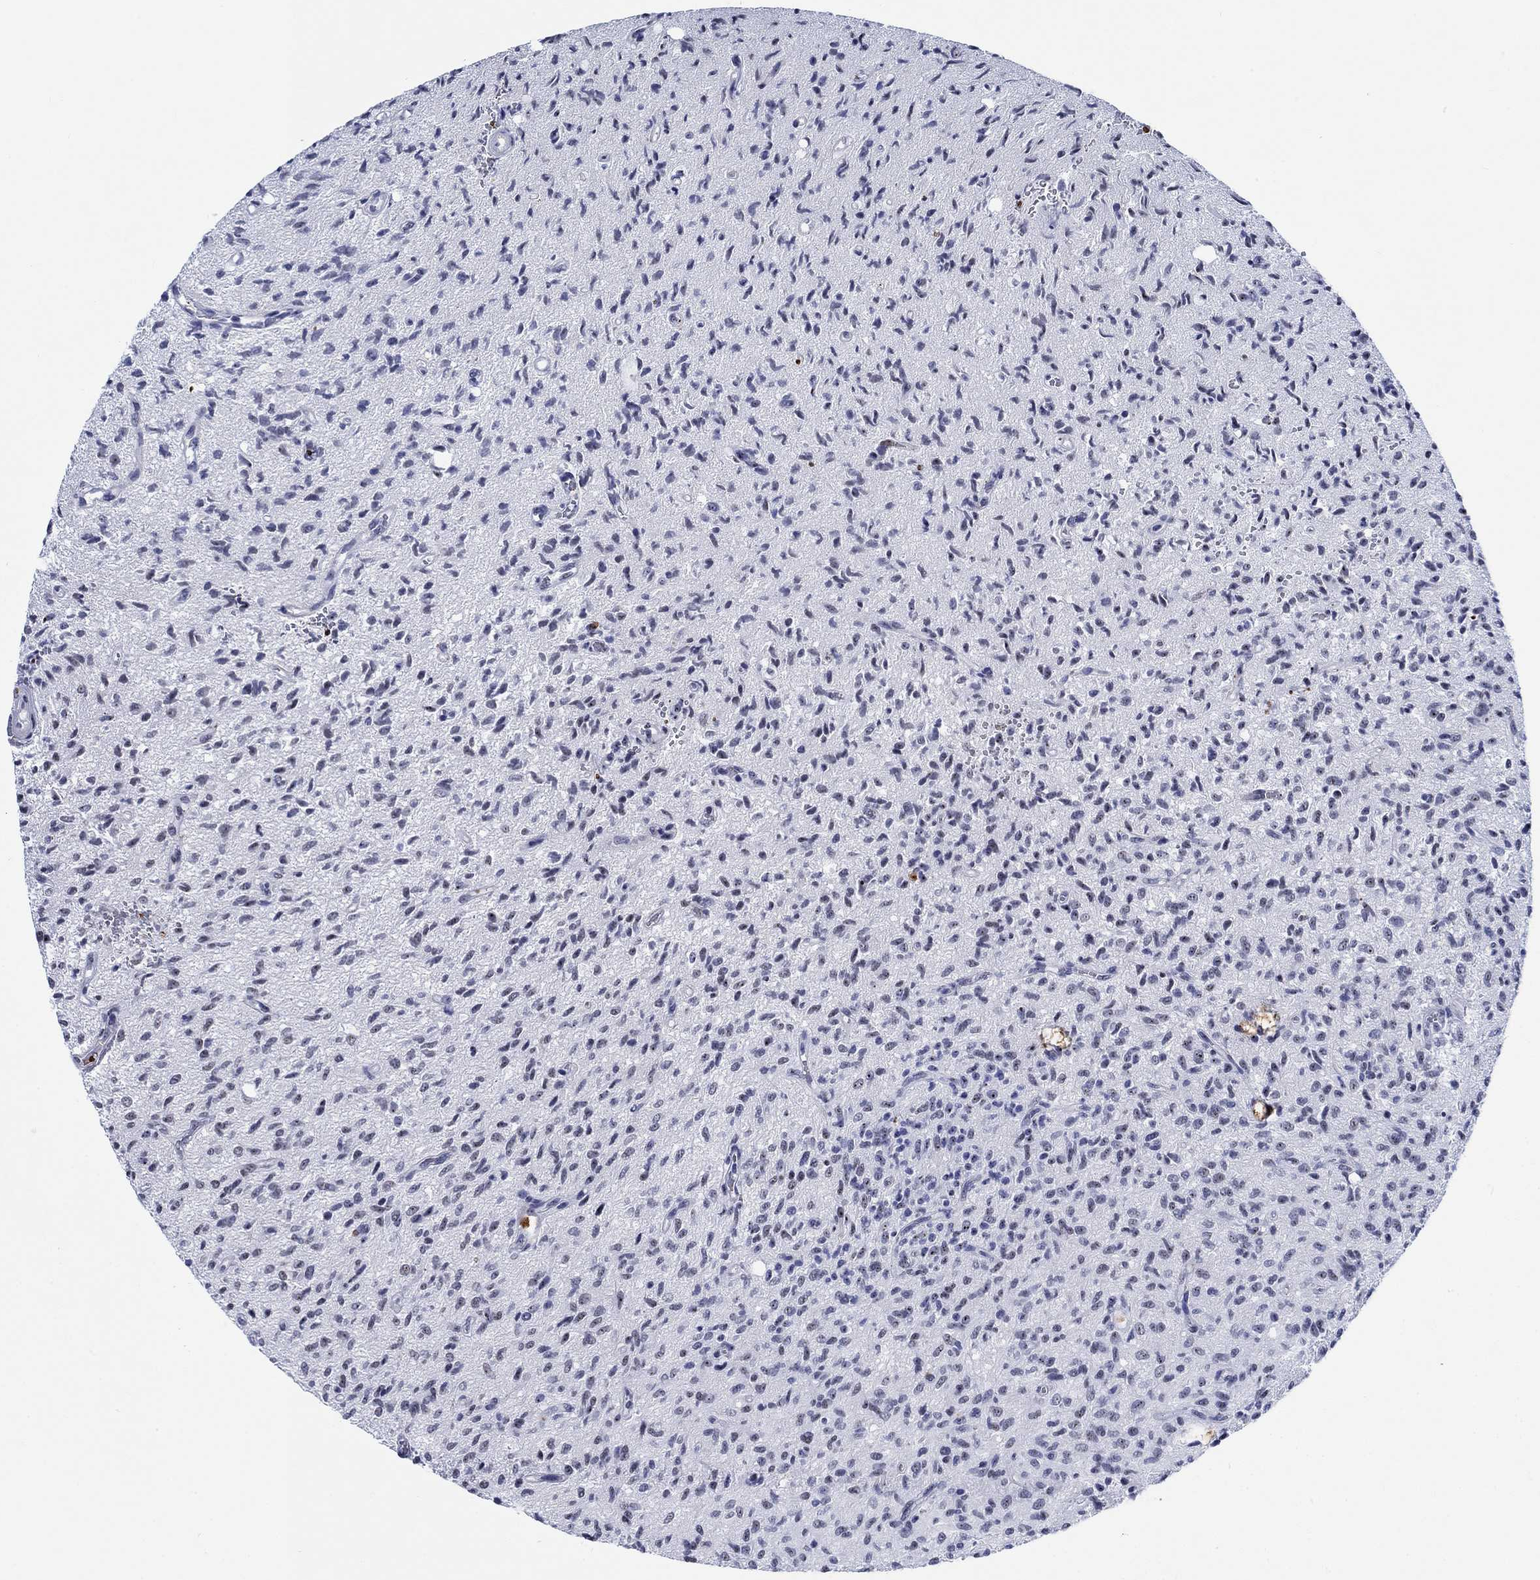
{"staining": {"intensity": "negative", "quantity": "none", "location": "none"}, "tissue": "glioma", "cell_type": "Tumor cells", "image_type": "cancer", "snomed": [{"axis": "morphology", "description": "Glioma, malignant, High grade"}, {"axis": "topography", "description": "Brain"}], "caption": "Image shows no protein positivity in tumor cells of glioma tissue.", "gene": "ZNF446", "patient": {"sex": "male", "age": 64}}